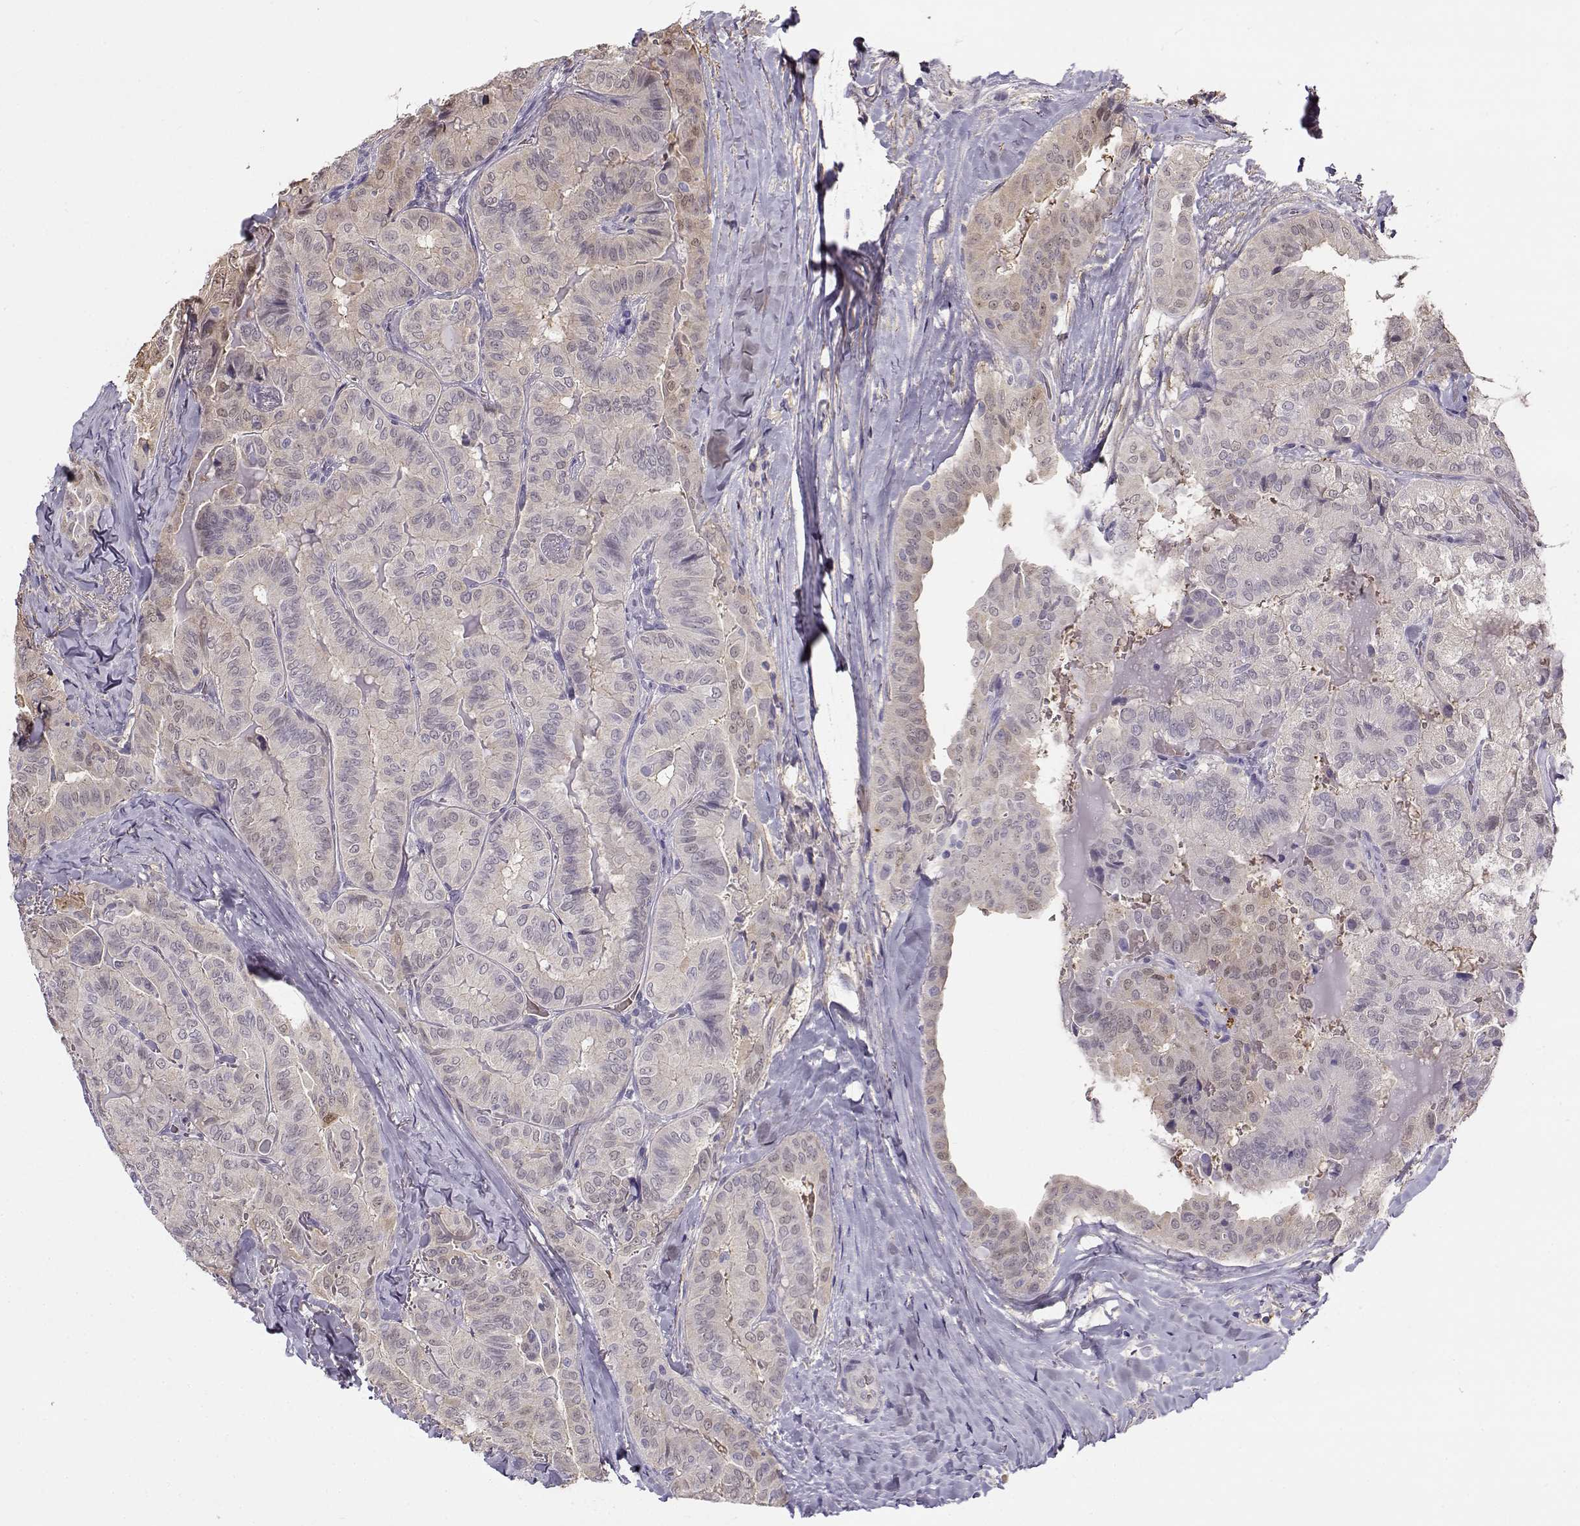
{"staining": {"intensity": "negative", "quantity": "none", "location": "none"}, "tissue": "thyroid cancer", "cell_type": "Tumor cells", "image_type": "cancer", "snomed": [{"axis": "morphology", "description": "Papillary adenocarcinoma, NOS"}, {"axis": "topography", "description": "Thyroid gland"}], "caption": "A high-resolution micrograph shows immunohistochemistry (IHC) staining of thyroid papillary adenocarcinoma, which exhibits no significant positivity in tumor cells.", "gene": "UCP3", "patient": {"sex": "female", "age": 68}}